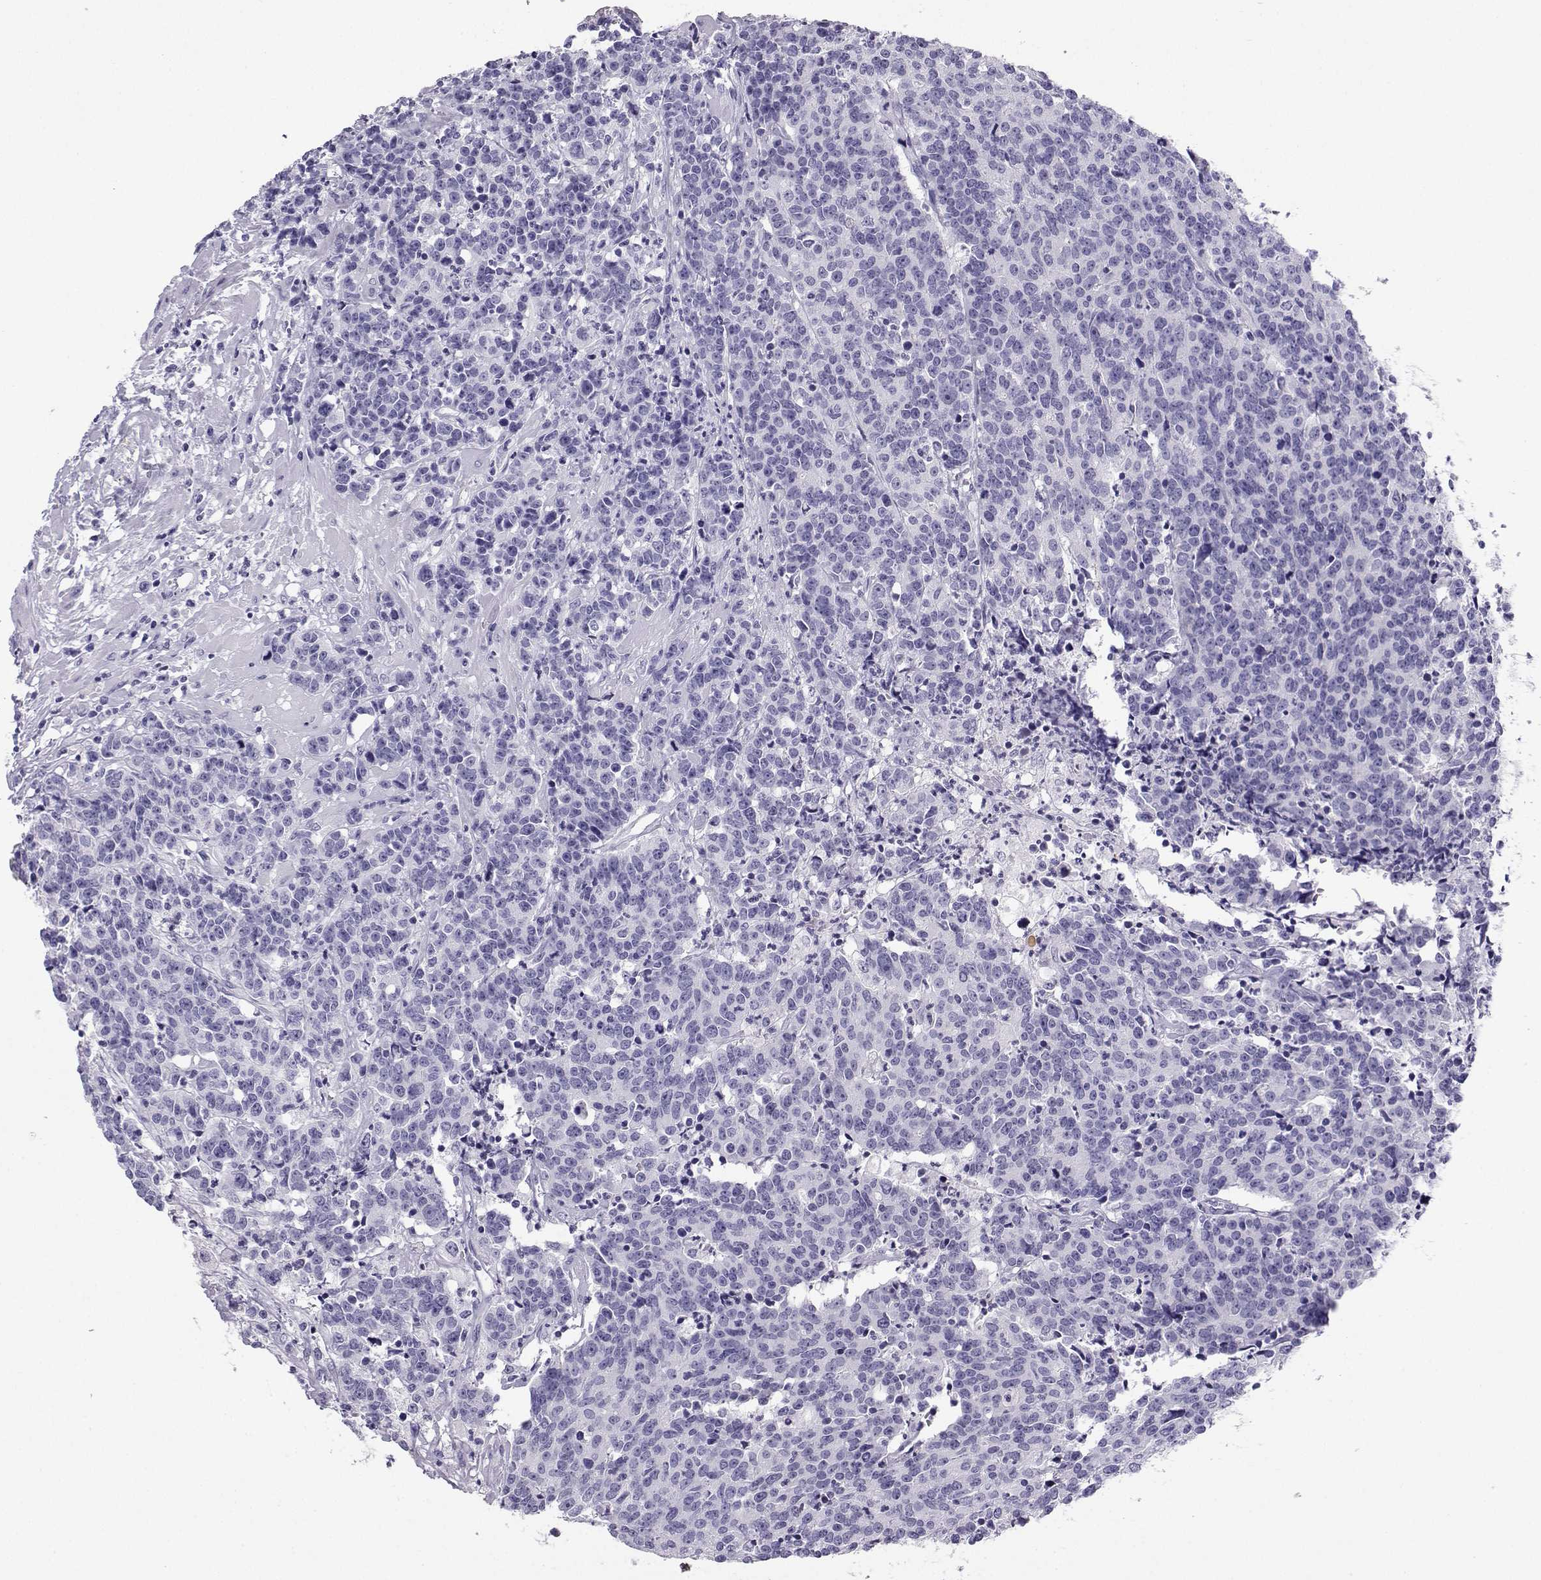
{"staining": {"intensity": "negative", "quantity": "none", "location": "none"}, "tissue": "prostate cancer", "cell_type": "Tumor cells", "image_type": "cancer", "snomed": [{"axis": "morphology", "description": "Adenocarcinoma, NOS"}, {"axis": "topography", "description": "Prostate"}], "caption": "Immunohistochemistry photomicrograph of neoplastic tissue: human prostate cancer (adenocarcinoma) stained with DAB shows no significant protein positivity in tumor cells.", "gene": "NEFL", "patient": {"sex": "male", "age": 67}}